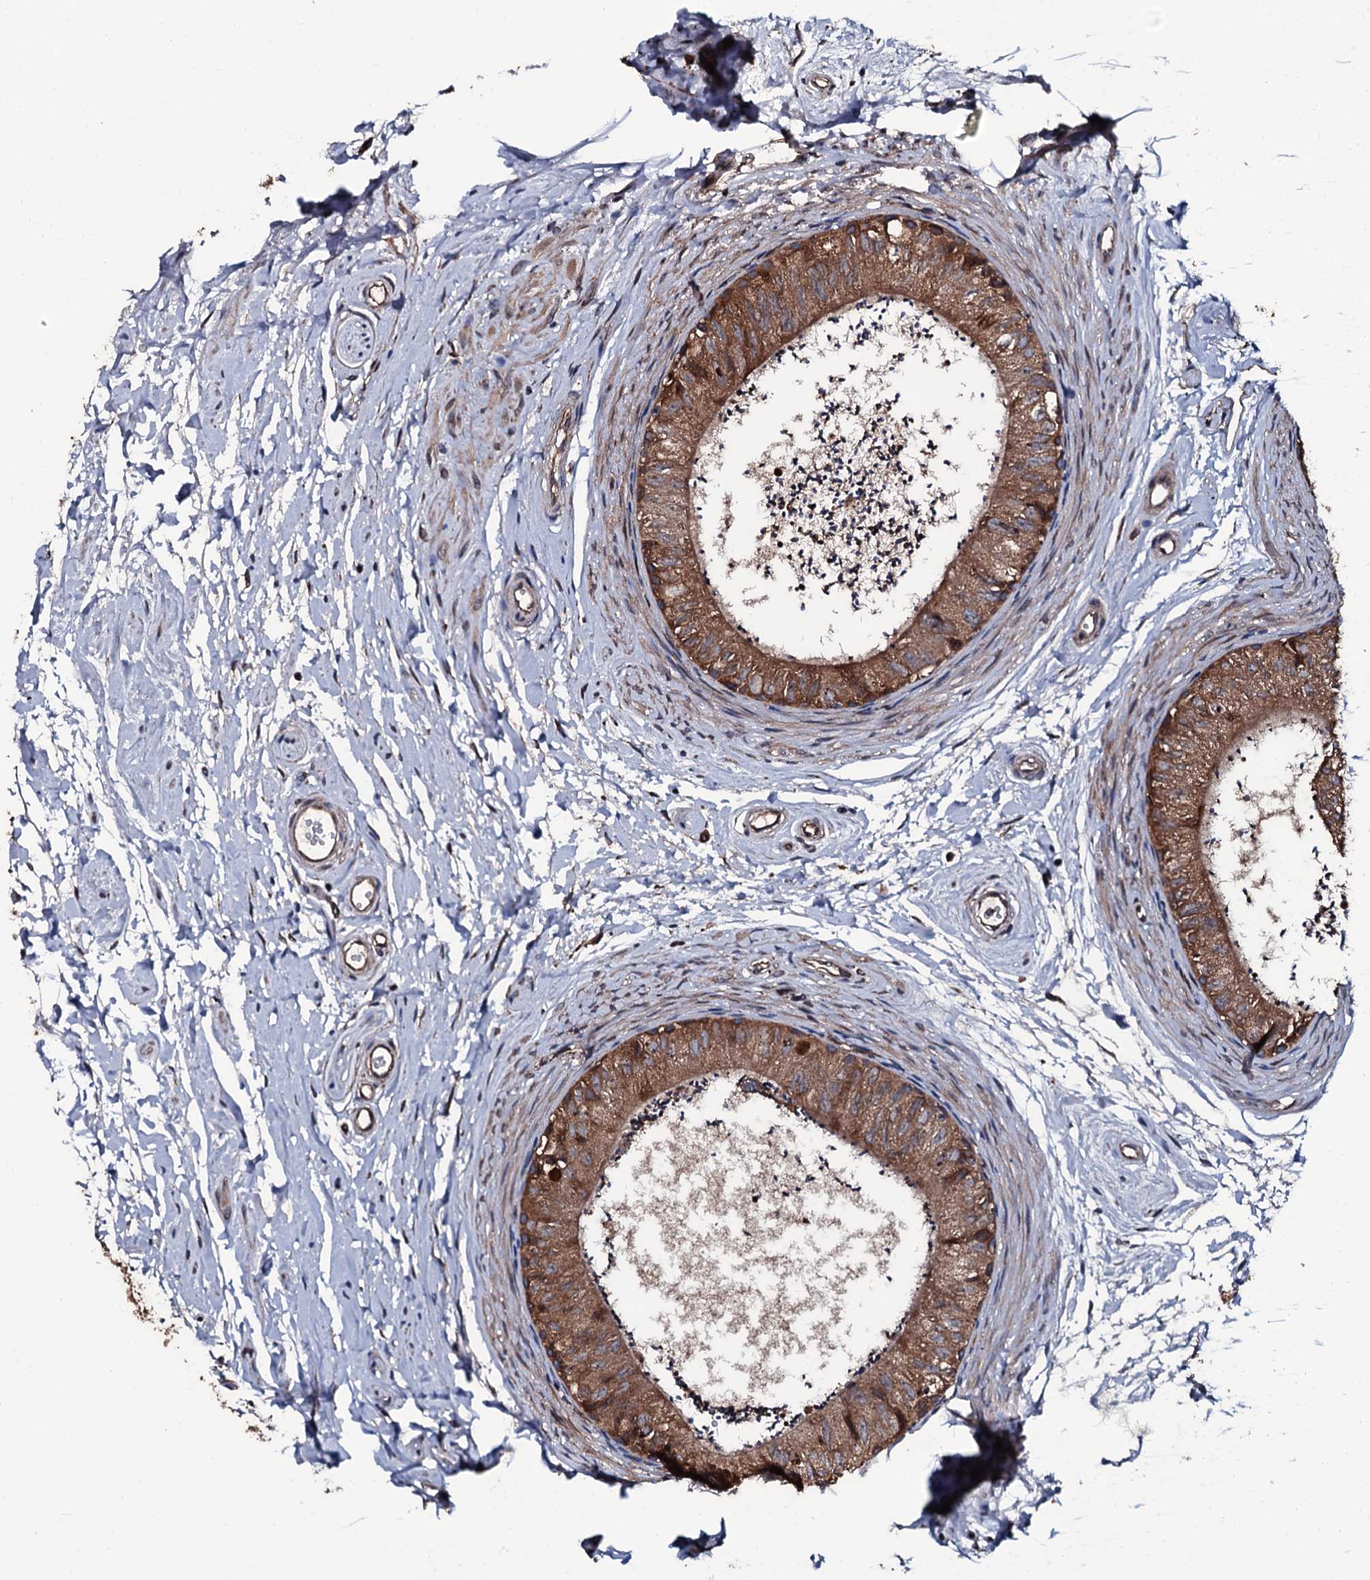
{"staining": {"intensity": "strong", "quantity": ">75%", "location": "cytoplasmic/membranous"}, "tissue": "epididymis", "cell_type": "Glandular cells", "image_type": "normal", "snomed": [{"axis": "morphology", "description": "Normal tissue, NOS"}, {"axis": "topography", "description": "Epididymis"}], "caption": "High-power microscopy captured an immunohistochemistry (IHC) photomicrograph of normal epididymis, revealing strong cytoplasmic/membranous staining in about >75% of glandular cells. (DAB (3,3'-diaminobenzidine) IHC, brown staining for protein, blue staining for nuclei).", "gene": "RAB12", "patient": {"sex": "male", "age": 56}}